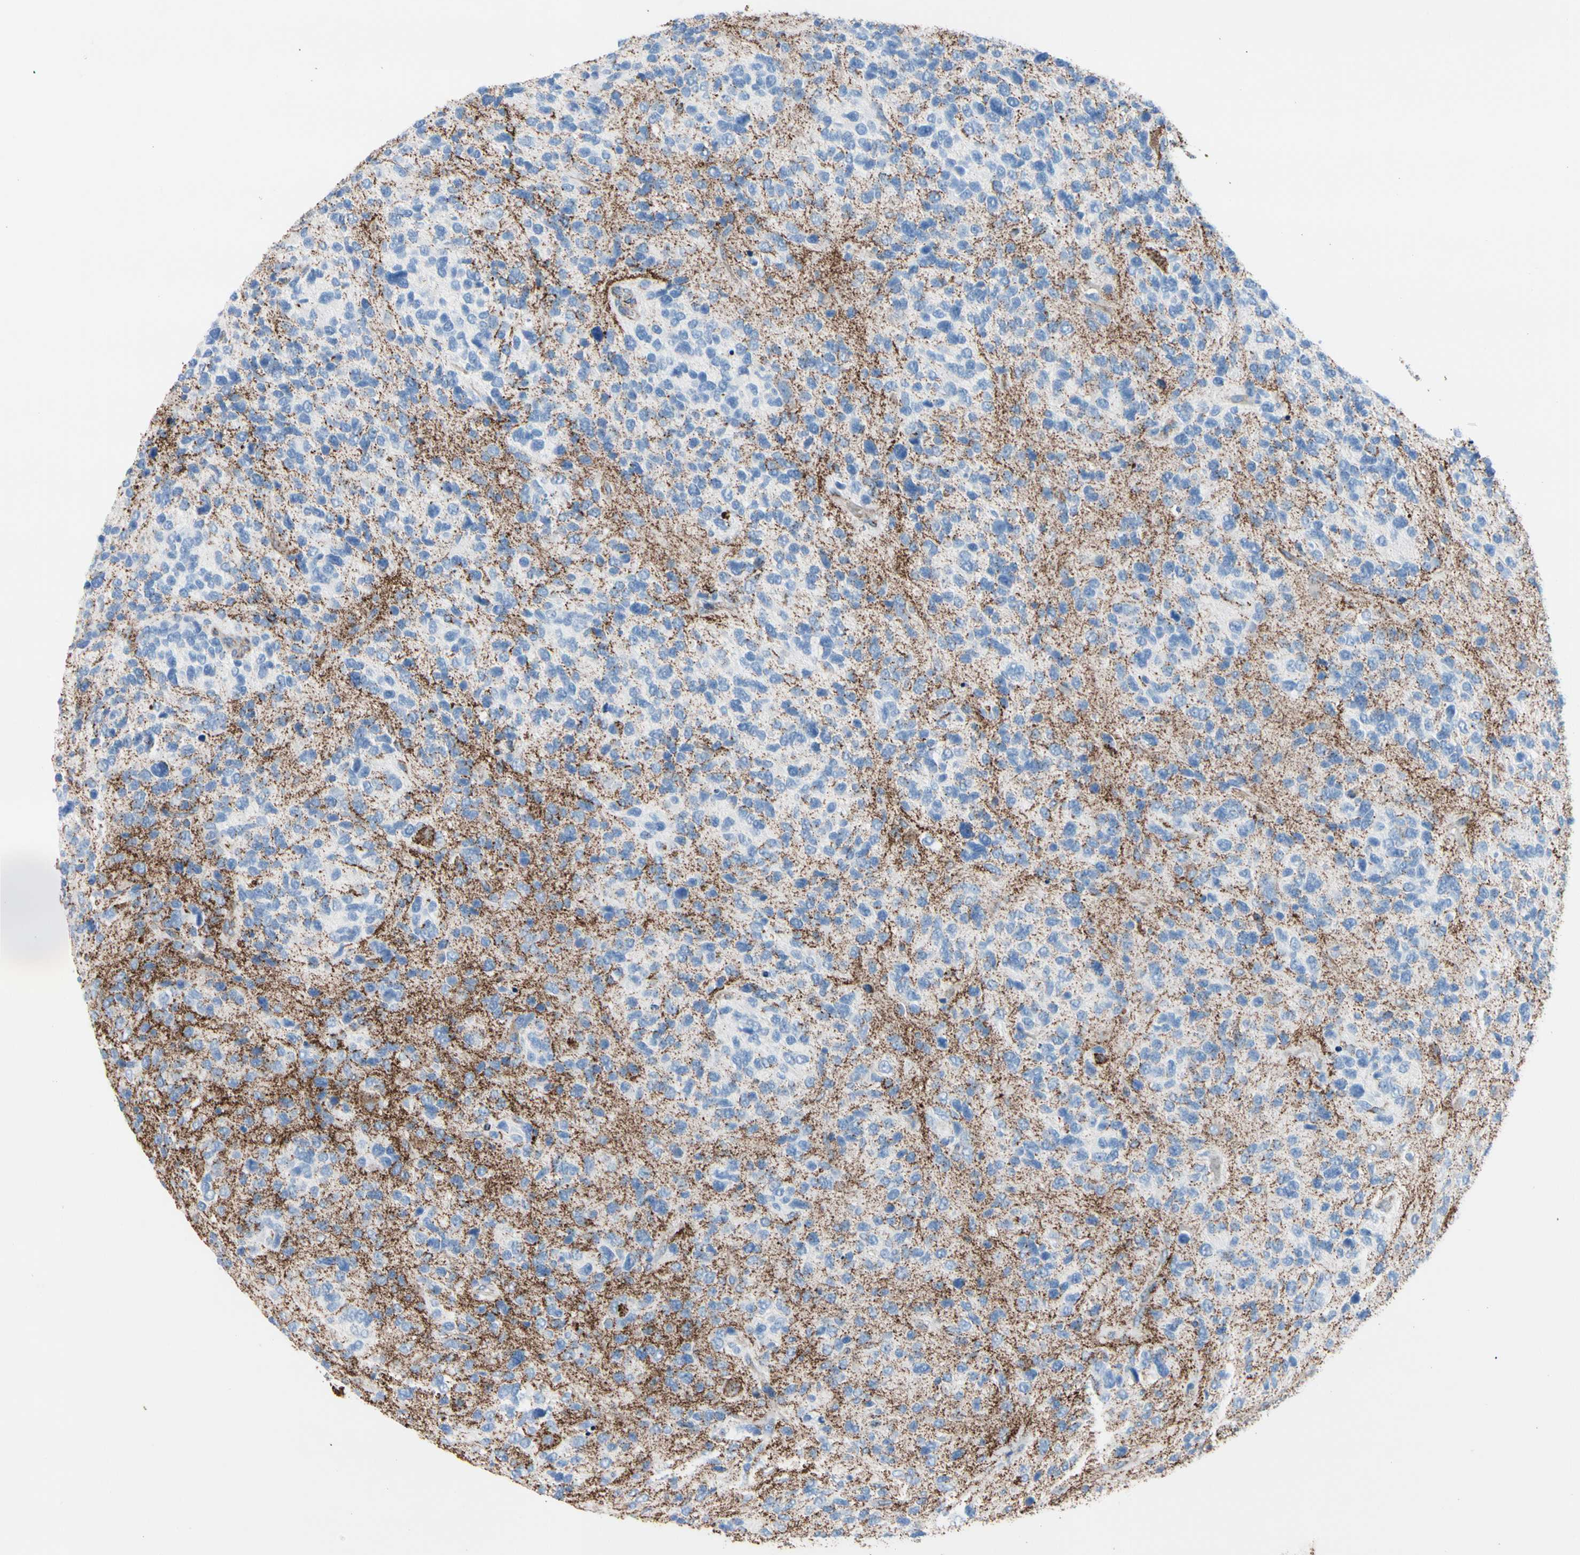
{"staining": {"intensity": "strong", "quantity": "<25%", "location": "cytoplasmic/membranous"}, "tissue": "glioma", "cell_type": "Tumor cells", "image_type": "cancer", "snomed": [{"axis": "morphology", "description": "Glioma, malignant, High grade"}, {"axis": "topography", "description": "Brain"}], "caption": "Protein staining demonstrates strong cytoplasmic/membranous positivity in about <25% of tumor cells in glioma. (DAB (3,3'-diaminobenzidine) = brown stain, brightfield microscopy at high magnification).", "gene": "HK1", "patient": {"sex": "female", "age": 58}}